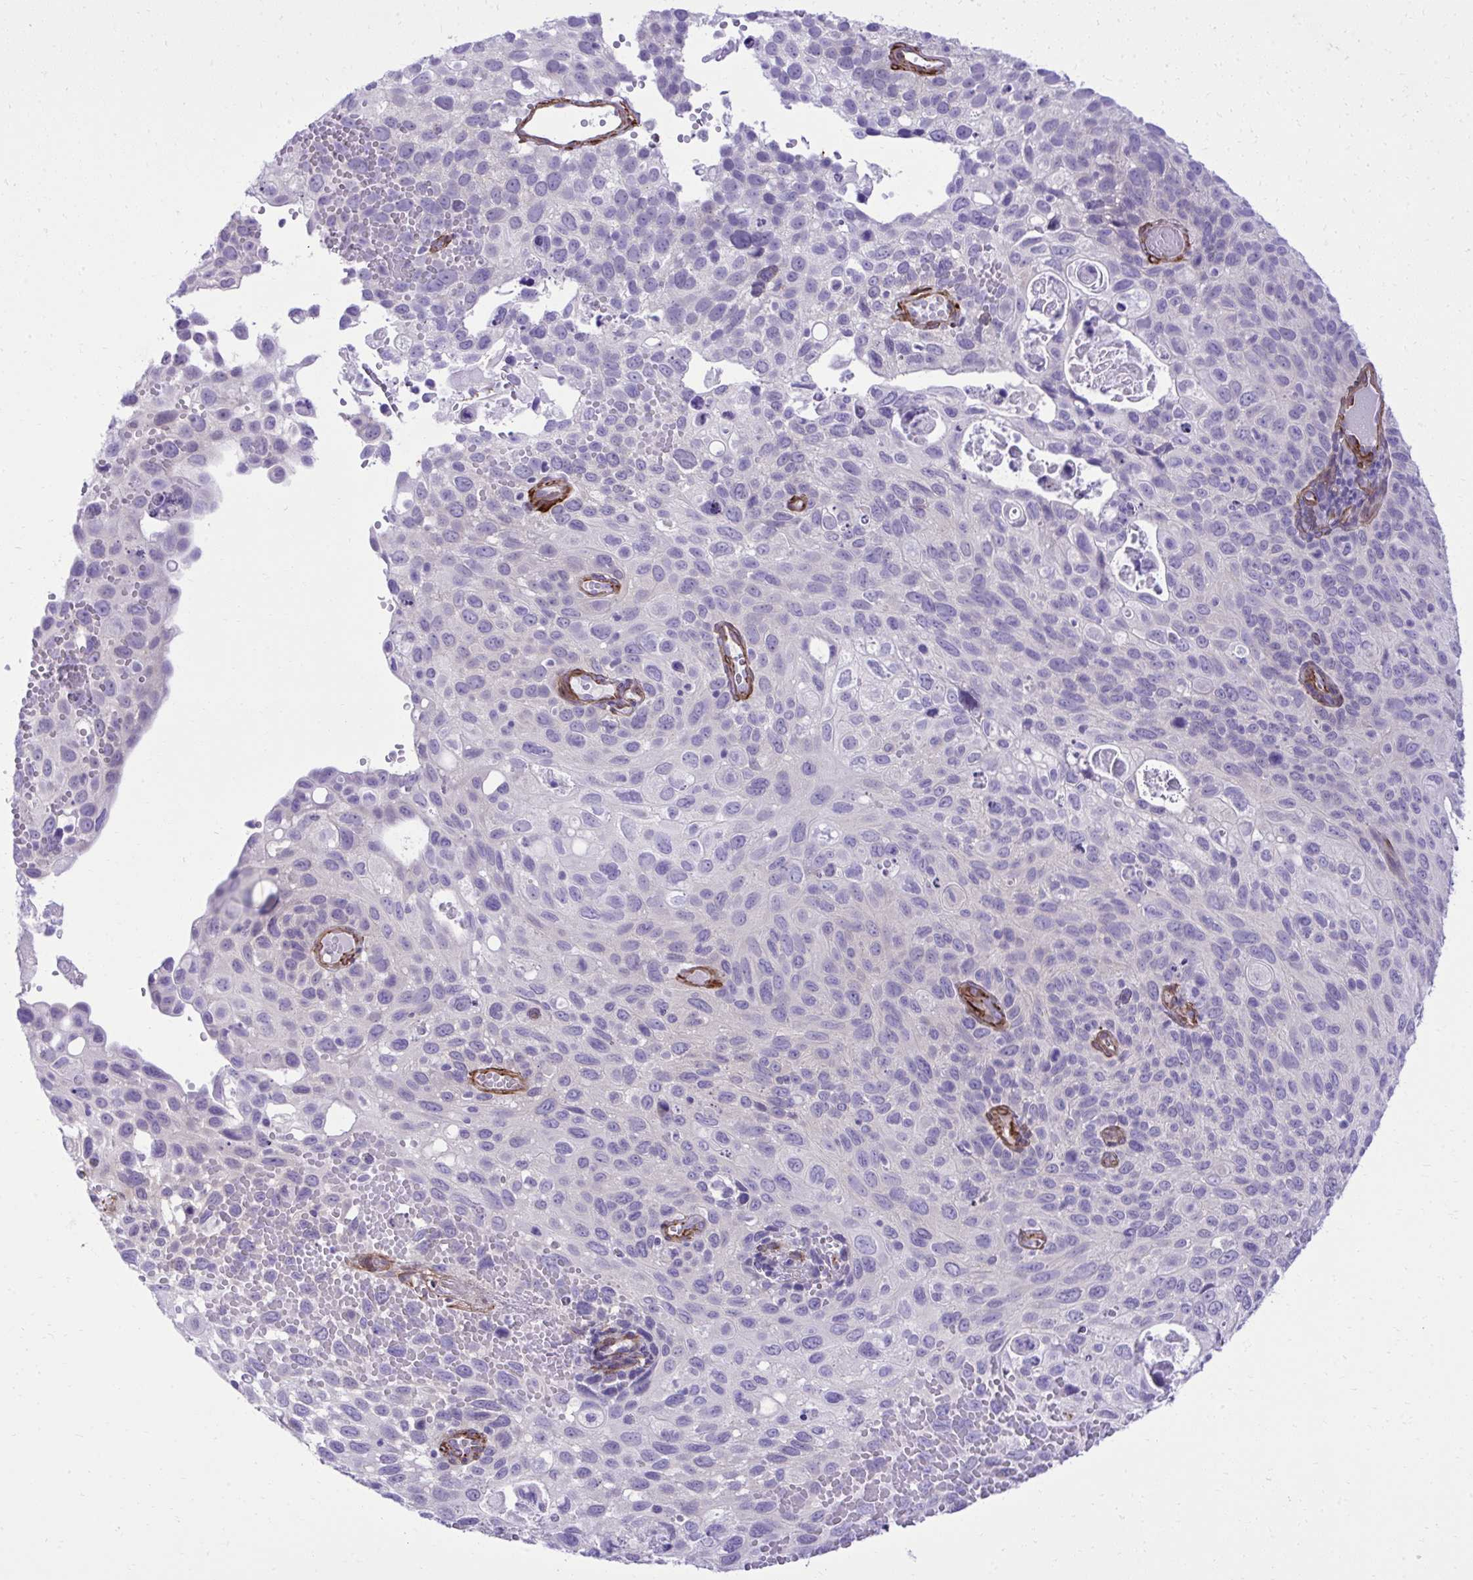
{"staining": {"intensity": "negative", "quantity": "none", "location": "none"}, "tissue": "cervical cancer", "cell_type": "Tumor cells", "image_type": "cancer", "snomed": [{"axis": "morphology", "description": "Squamous cell carcinoma, NOS"}, {"axis": "topography", "description": "Cervix"}], "caption": "This micrograph is of cervical cancer stained with immunohistochemistry to label a protein in brown with the nuclei are counter-stained blue. There is no positivity in tumor cells.", "gene": "PITPNM3", "patient": {"sex": "female", "age": 70}}